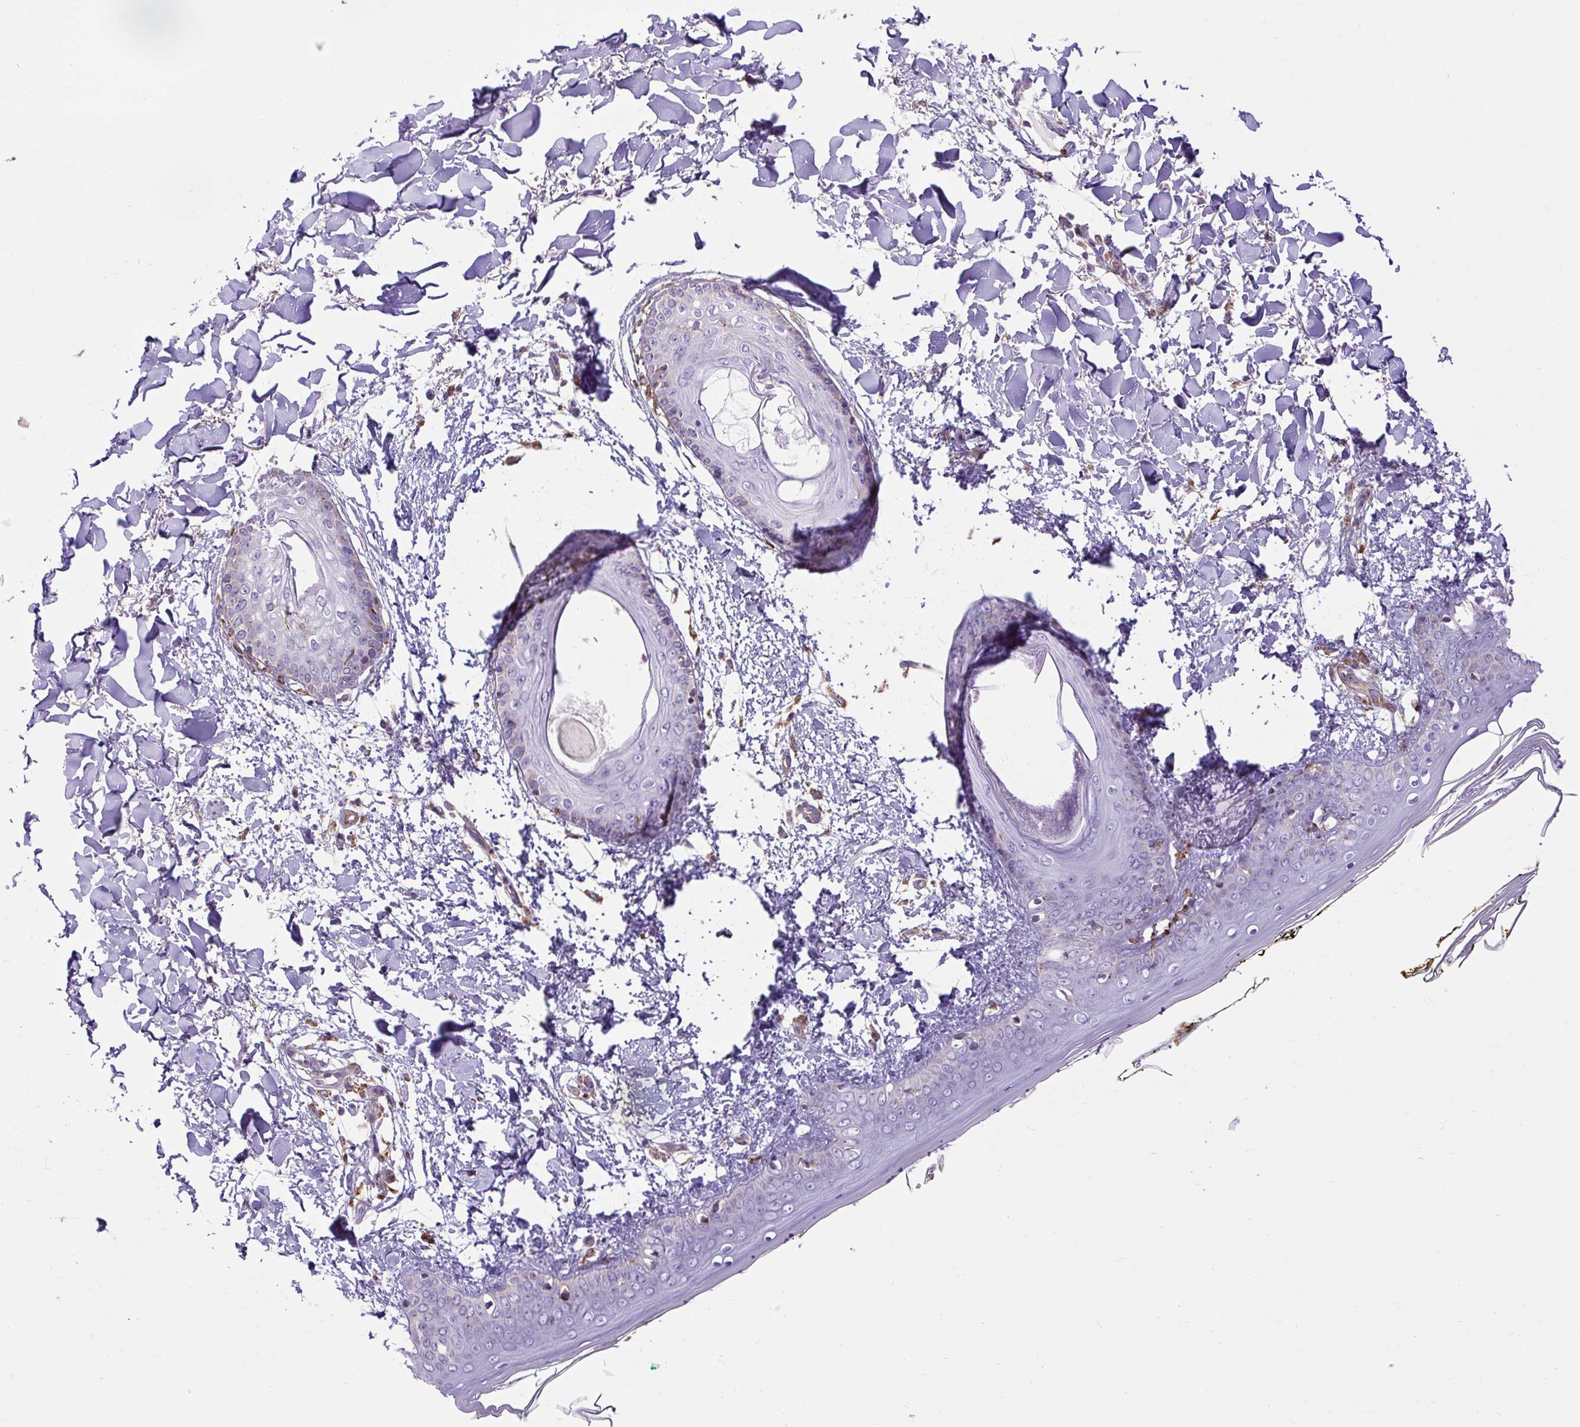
{"staining": {"intensity": "negative", "quantity": "none", "location": "none"}, "tissue": "skin", "cell_type": "Fibroblasts", "image_type": "normal", "snomed": [{"axis": "morphology", "description": "Normal tissue, NOS"}, {"axis": "topography", "description": "Skin"}], "caption": "Fibroblasts are negative for protein expression in normal human skin. (DAB (3,3'-diaminobenzidine) IHC with hematoxylin counter stain).", "gene": "MAP1S", "patient": {"sex": "female", "age": 34}}